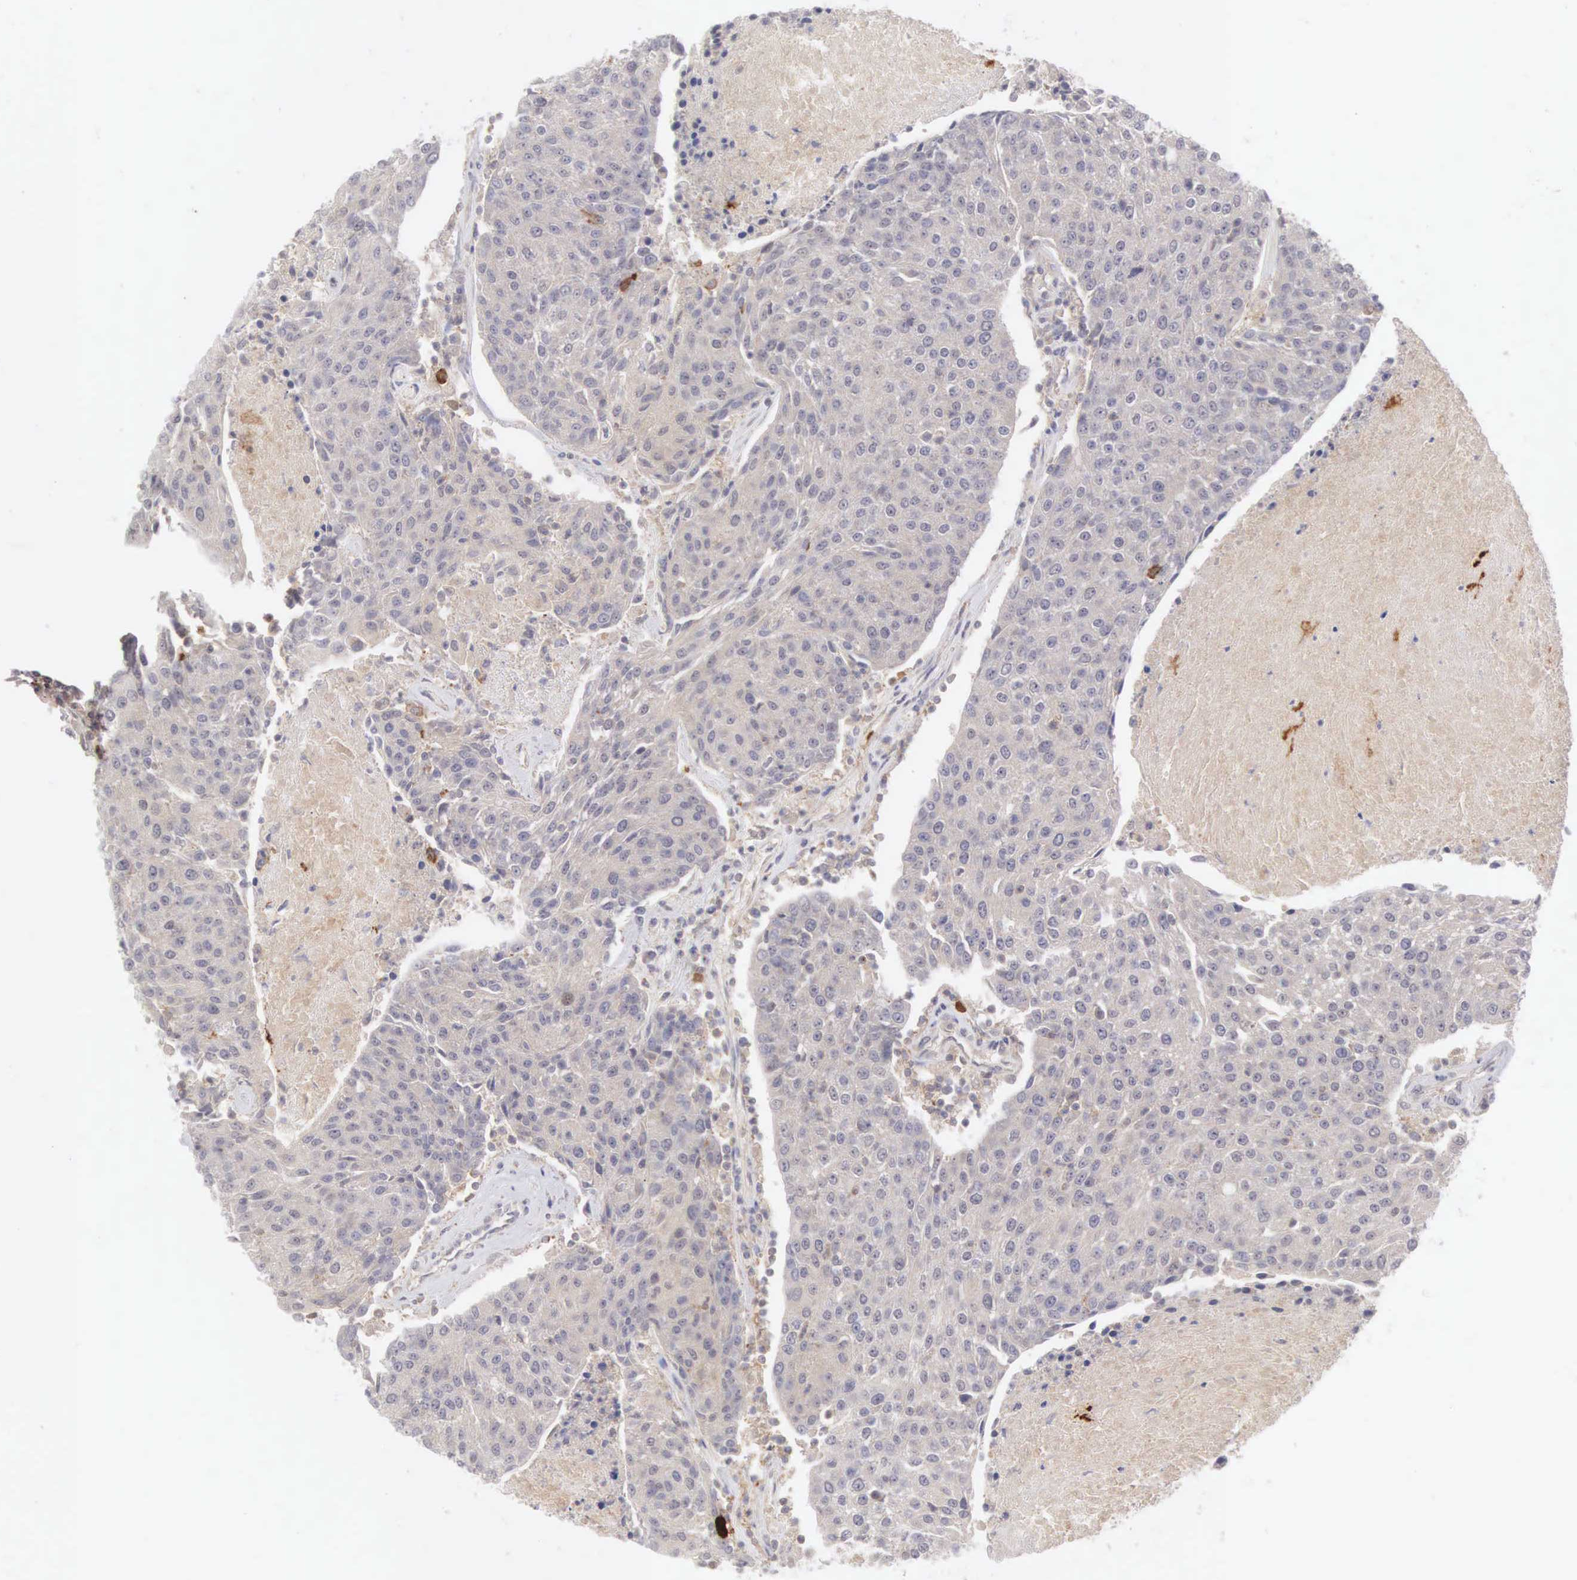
{"staining": {"intensity": "weak", "quantity": "<25%", "location": "cytoplasmic/membranous"}, "tissue": "urothelial cancer", "cell_type": "Tumor cells", "image_type": "cancer", "snomed": [{"axis": "morphology", "description": "Urothelial carcinoma, High grade"}, {"axis": "topography", "description": "Urinary bladder"}], "caption": "High power microscopy micrograph of an IHC photomicrograph of high-grade urothelial carcinoma, revealing no significant staining in tumor cells.", "gene": "CD1A", "patient": {"sex": "female", "age": 85}}